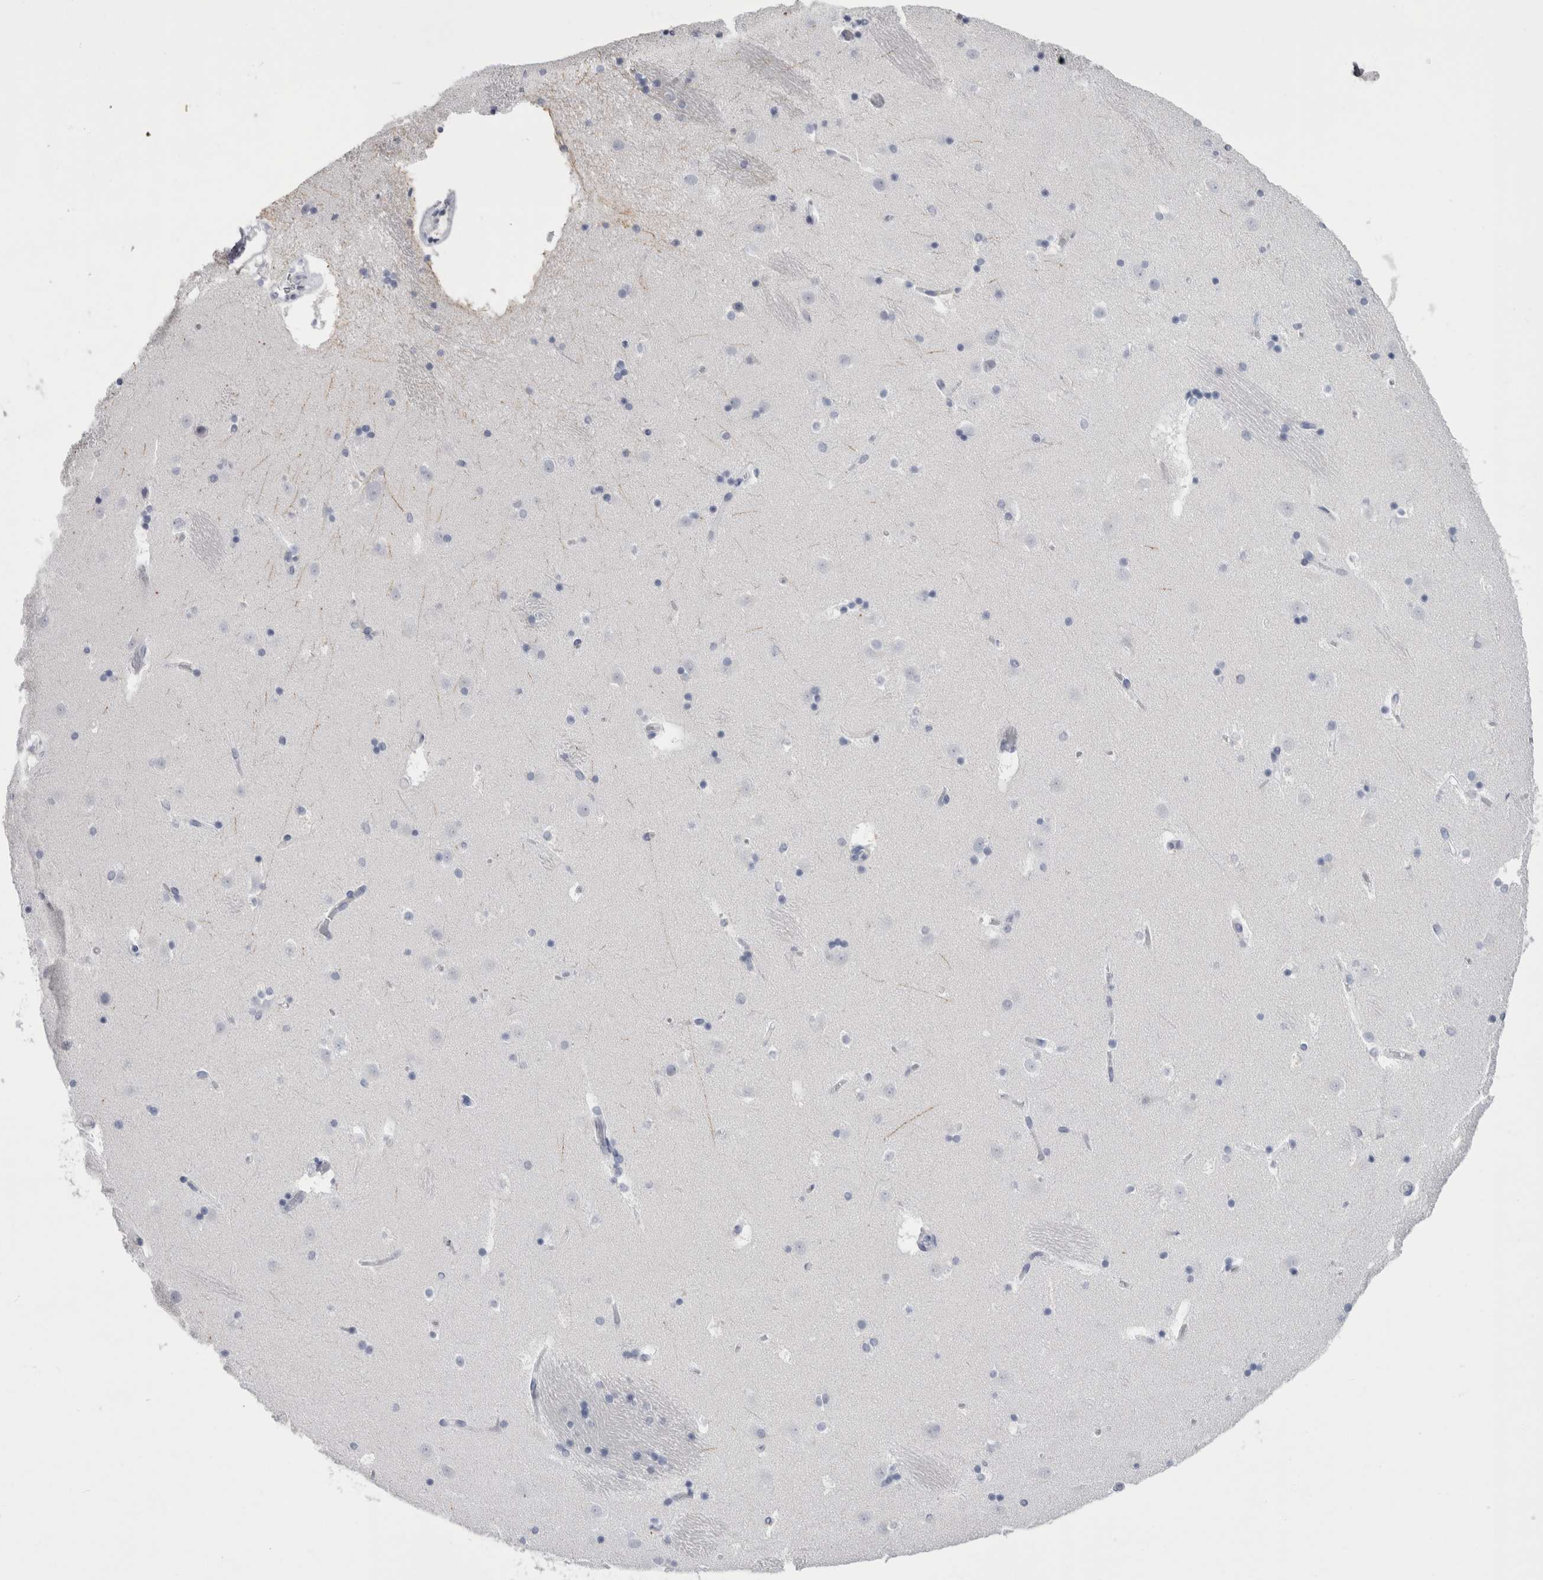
{"staining": {"intensity": "negative", "quantity": "none", "location": "none"}, "tissue": "caudate", "cell_type": "Glial cells", "image_type": "normal", "snomed": [{"axis": "morphology", "description": "Normal tissue, NOS"}, {"axis": "topography", "description": "Lateral ventricle wall"}], "caption": "DAB immunohistochemical staining of normal human caudate shows no significant positivity in glial cells. (DAB IHC with hematoxylin counter stain).", "gene": "PTH", "patient": {"sex": "male", "age": 45}}